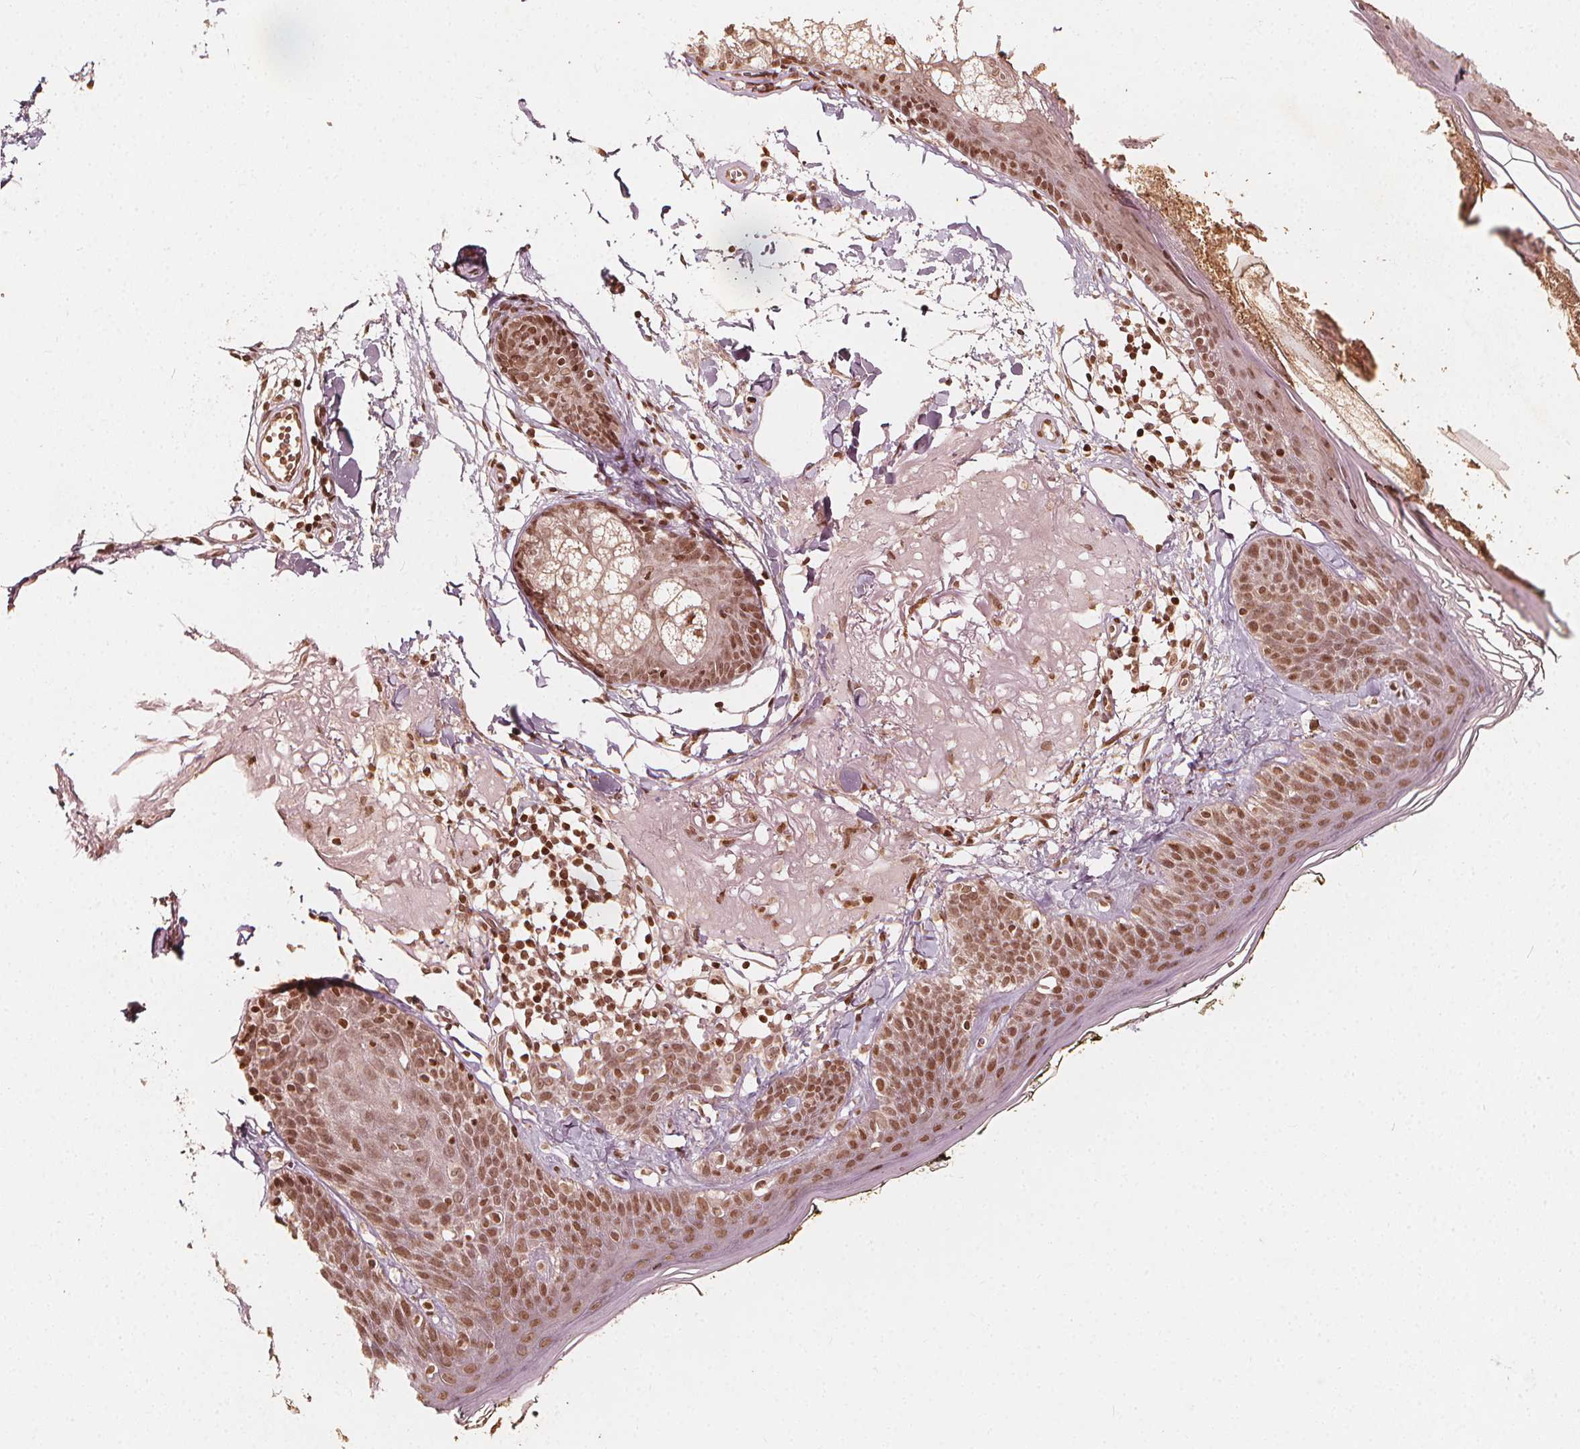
{"staining": {"intensity": "moderate", "quantity": ">75%", "location": "nuclear"}, "tissue": "skin", "cell_type": "Fibroblasts", "image_type": "normal", "snomed": [{"axis": "morphology", "description": "Normal tissue, NOS"}, {"axis": "topography", "description": "Skin"}], "caption": "Immunohistochemical staining of normal skin displays medium levels of moderate nuclear staining in approximately >75% of fibroblasts.", "gene": "H3C14", "patient": {"sex": "male", "age": 76}}